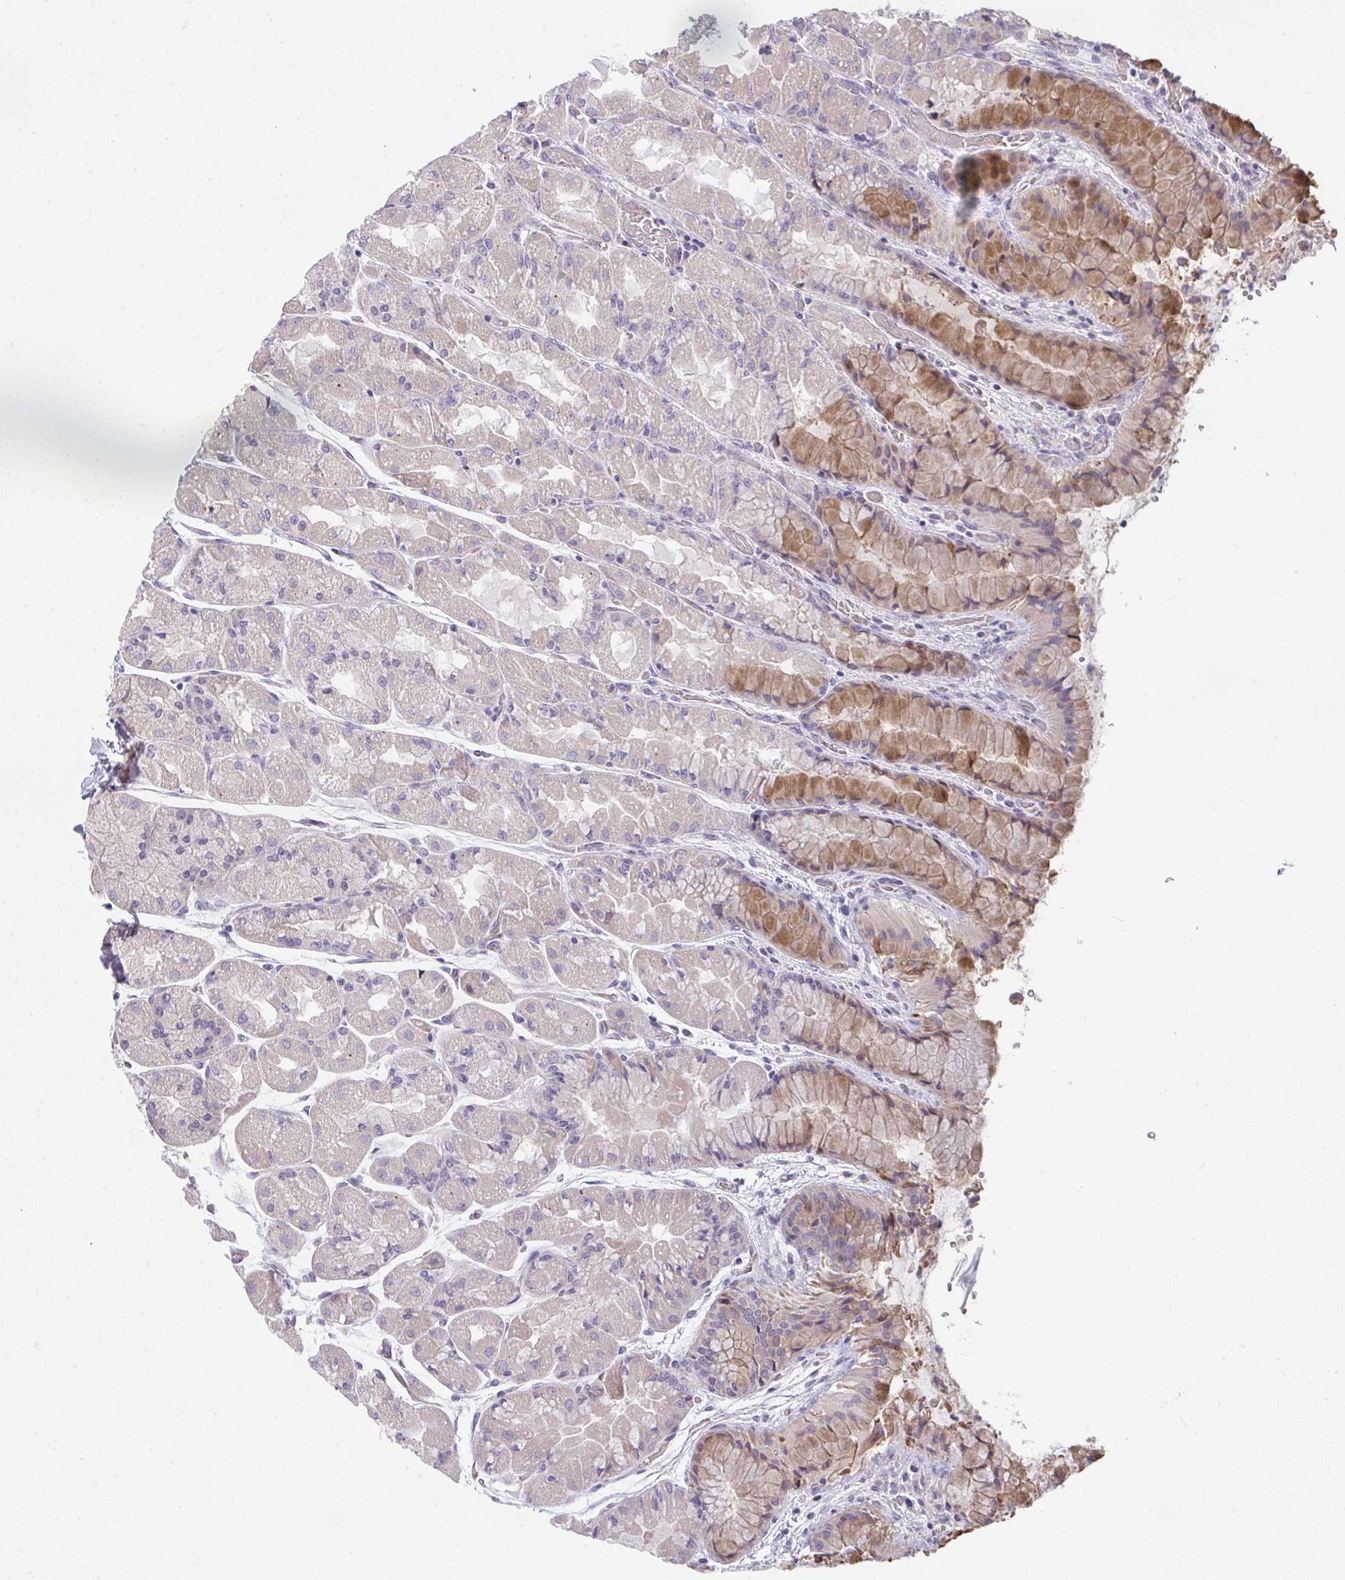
{"staining": {"intensity": "strong", "quantity": "<25%", "location": "cytoplasmic/membranous"}, "tissue": "stomach", "cell_type": "Glandular cells", "image_type": "normal", "snomed": [{"axis": "morphology", "description": "Normal tissue, NOS"}, {"axis": "topography", "description": "Stomach"}], "caption": "Immunohistochemistry (IHC) (DAB) staining of benign human stomach reveals strong cytoplasmic/membranous protein positivity in about <25% of glandular cells.", "gene": "RIOK1", "patient": {"sex": "female", "age": 61}}